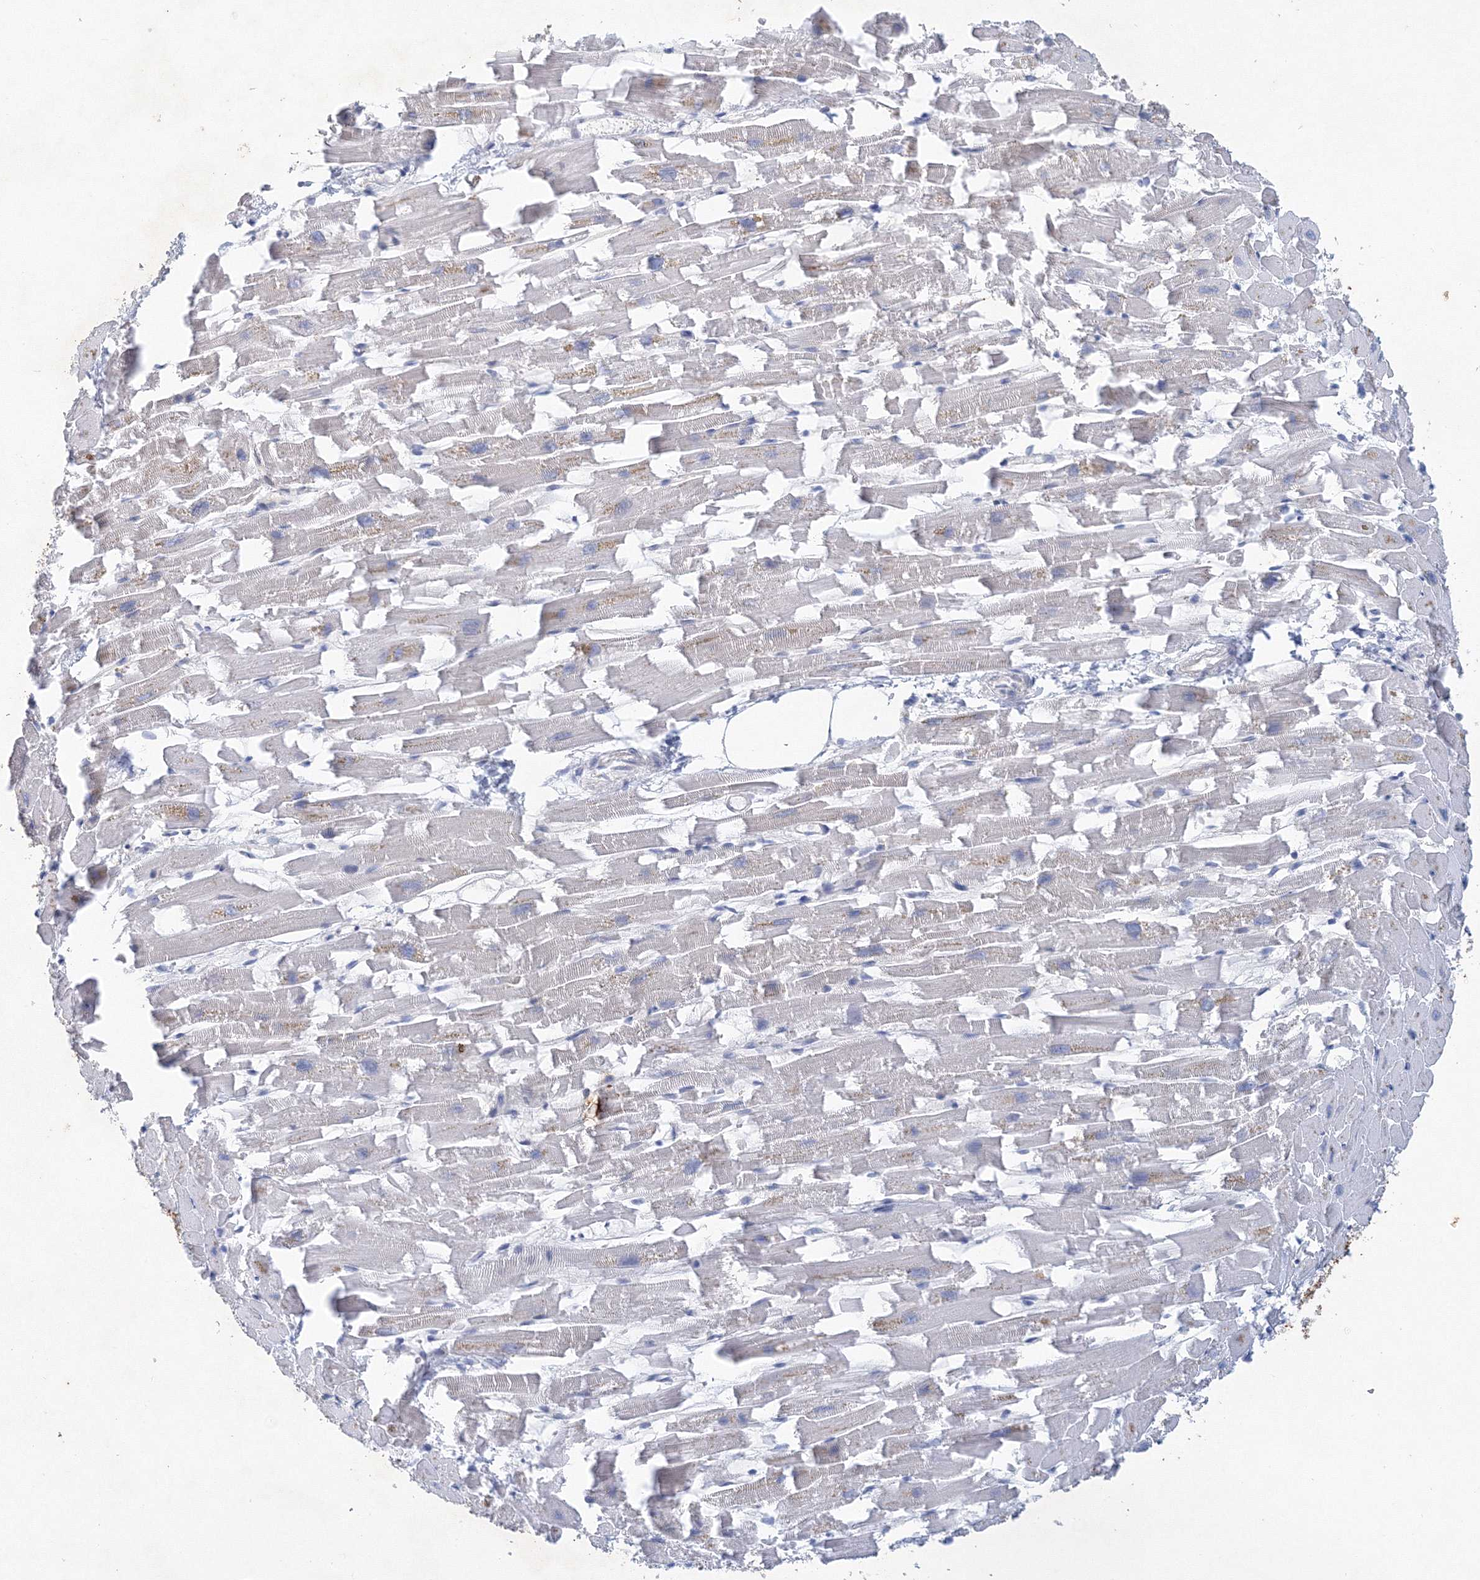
{"staining": {"intensity": "negative", "quantity": "none", "location": "none"}, "tissue": "heart muscle", "cell_type": "Cardiomyocytes", "image_type": "normal", "snomed": [{"axis": "morphology", "description": "Normal tissue, NOS"}, {"axis": "topography", "description": "Heart"}], "caption": "This is an immunohistochemistry (IHC) photomicrograph of benign heart muscle. There is no staining in cardiomyocytes.", "gene": "TANC1", "patient": {"sex": "female", "age": 64}}